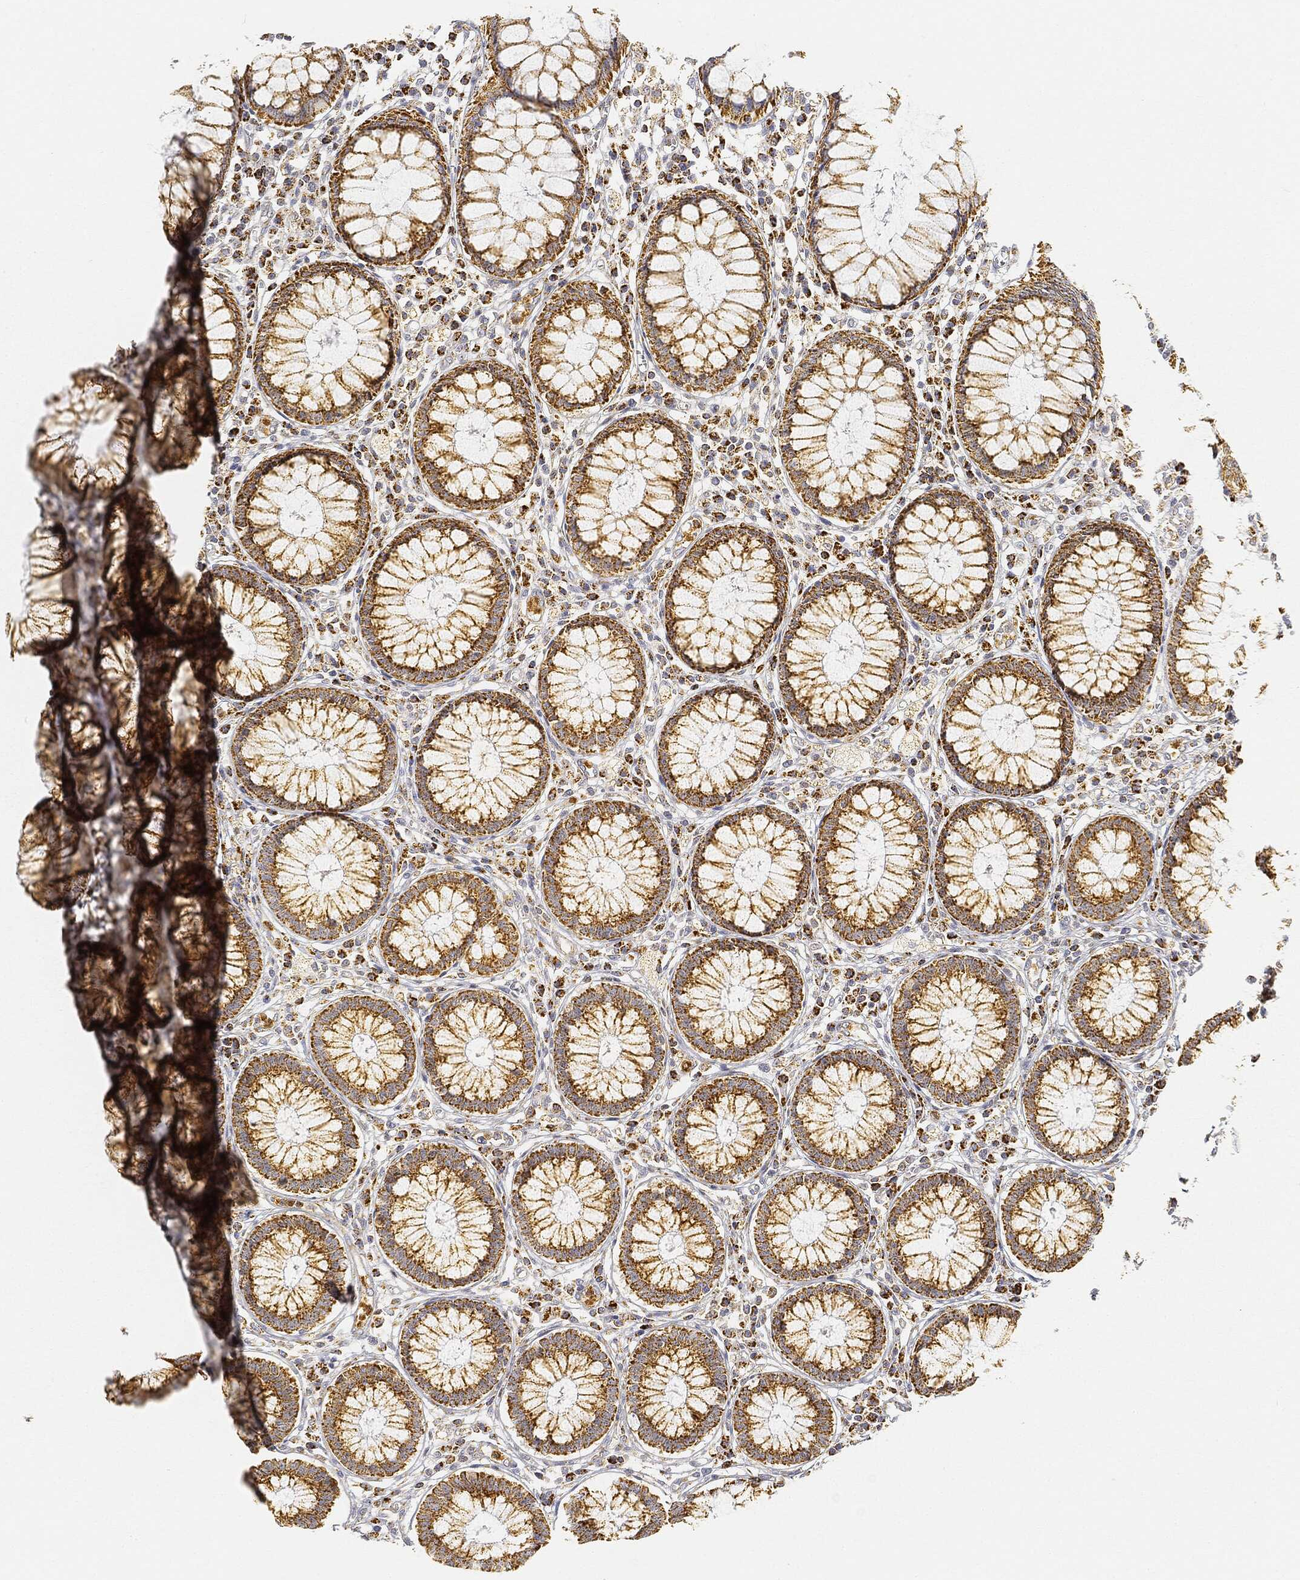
{"staining": {"intensity": "negative", "quantity": "none", "location": "none"}, "tissue": "colon", "cell_type": "Endothelial cells", "image_type": "normal", "snomed": [{"axis": "morphology", "description": "Normal tissue, NOS"}, {"axis": "topography", "description": "Colon"}], "caption": "Human colon stained for a protein using immunohistochemistry (IHC) reveals no expression in endothelial cells.", "gene": "CAPN15", "patient": {"sex": "male", "age": 65}}